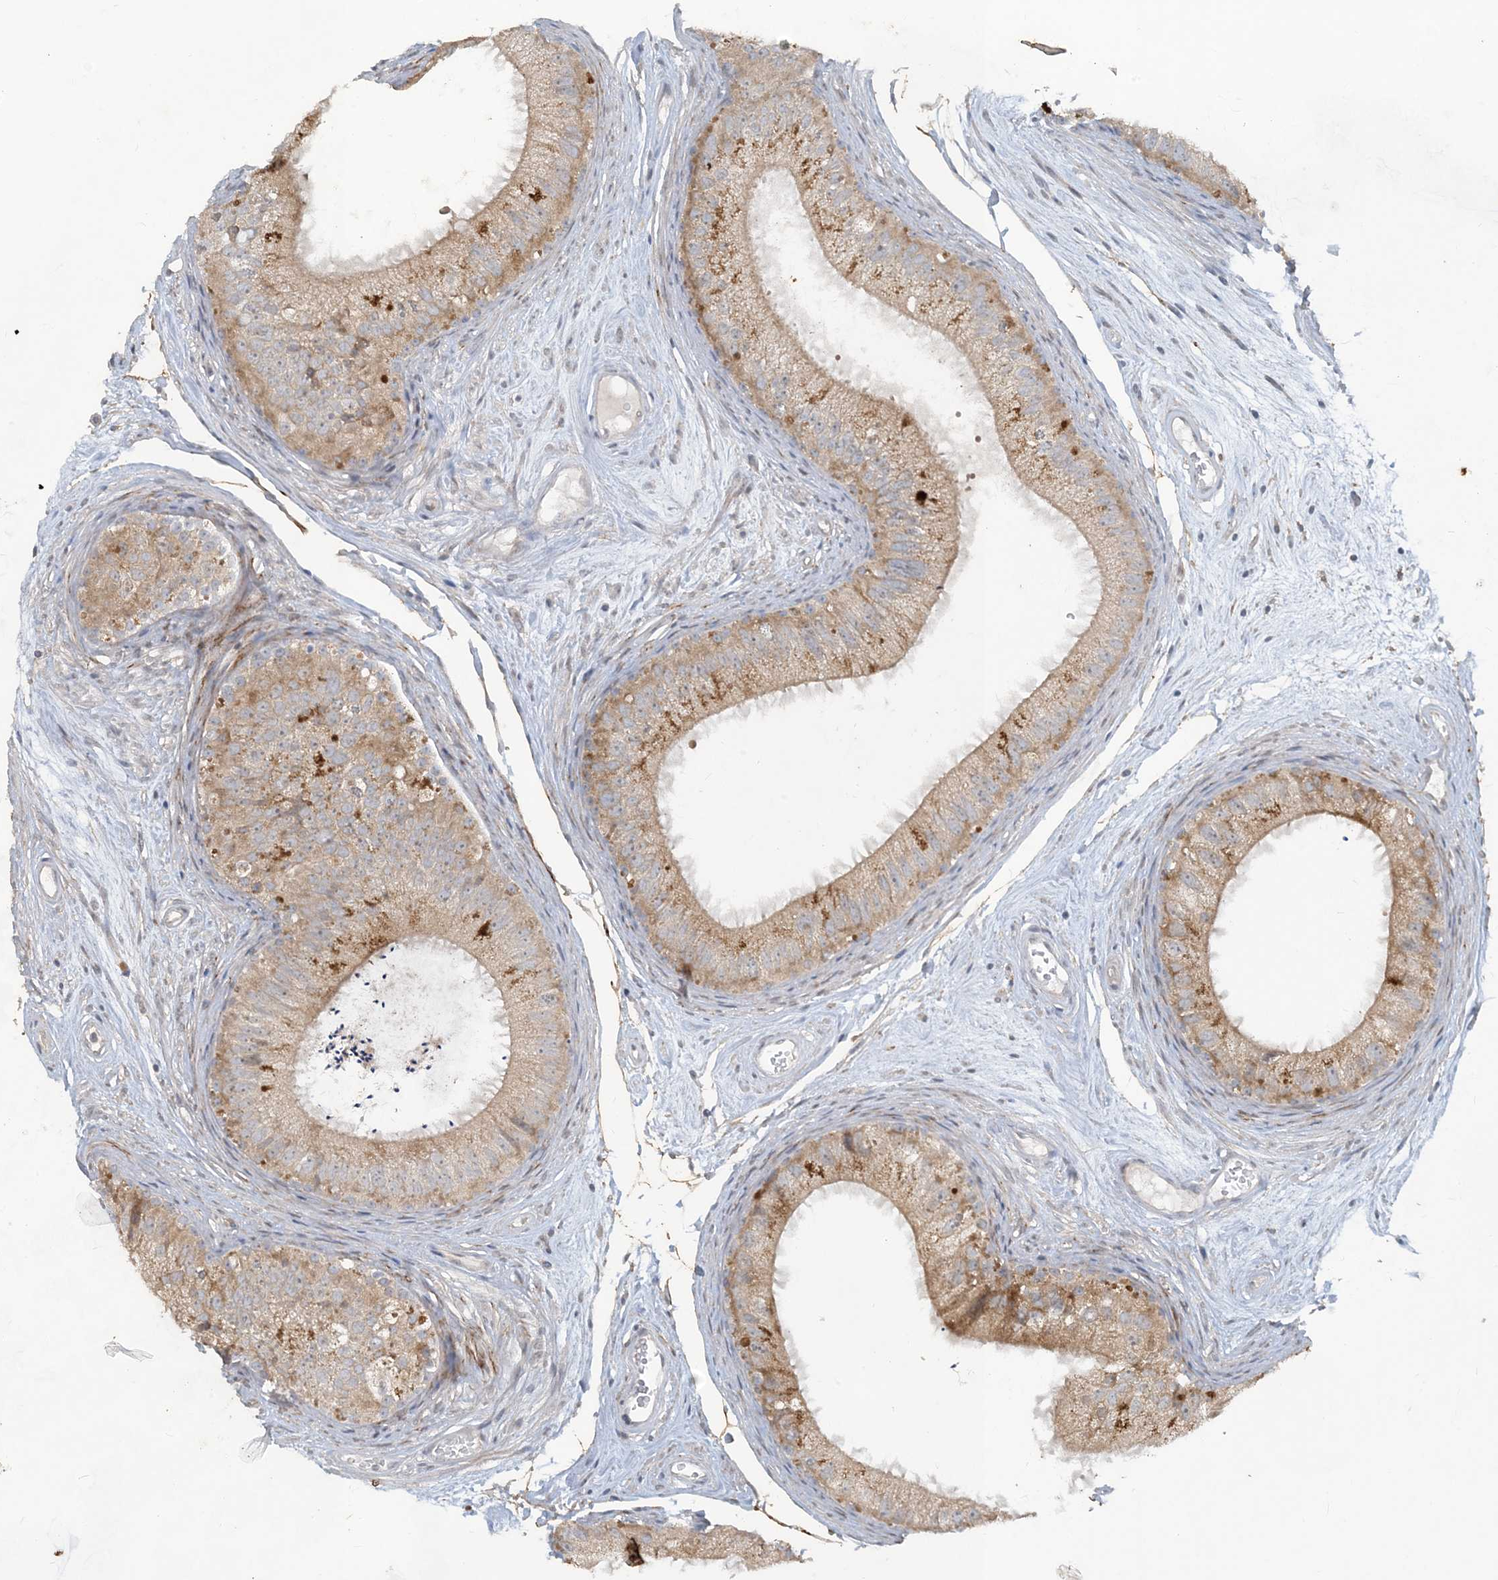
{"staining": {"intensity": "moderate", "quantity": "25%-75%", "location": "cytoplasmic/membranous"}, "tissue": "epididymis", "cell_type": "Glandular cells", "image_type": "normal", "snomed": [{"axis": "morphology", "description": "Normal tissue, NOS"}, {"axis": "topography", "description": "Epididymis"}], "caption": "A micrograph of epididymis stained for a protein exhibits moderate cytoplasmic/membranous brown staining in glandular cells. The protein is shown in brown color, while the nuclei are stained blue.", "gene": "CDS1", "patient": {"sex": "male", "age": 77}}